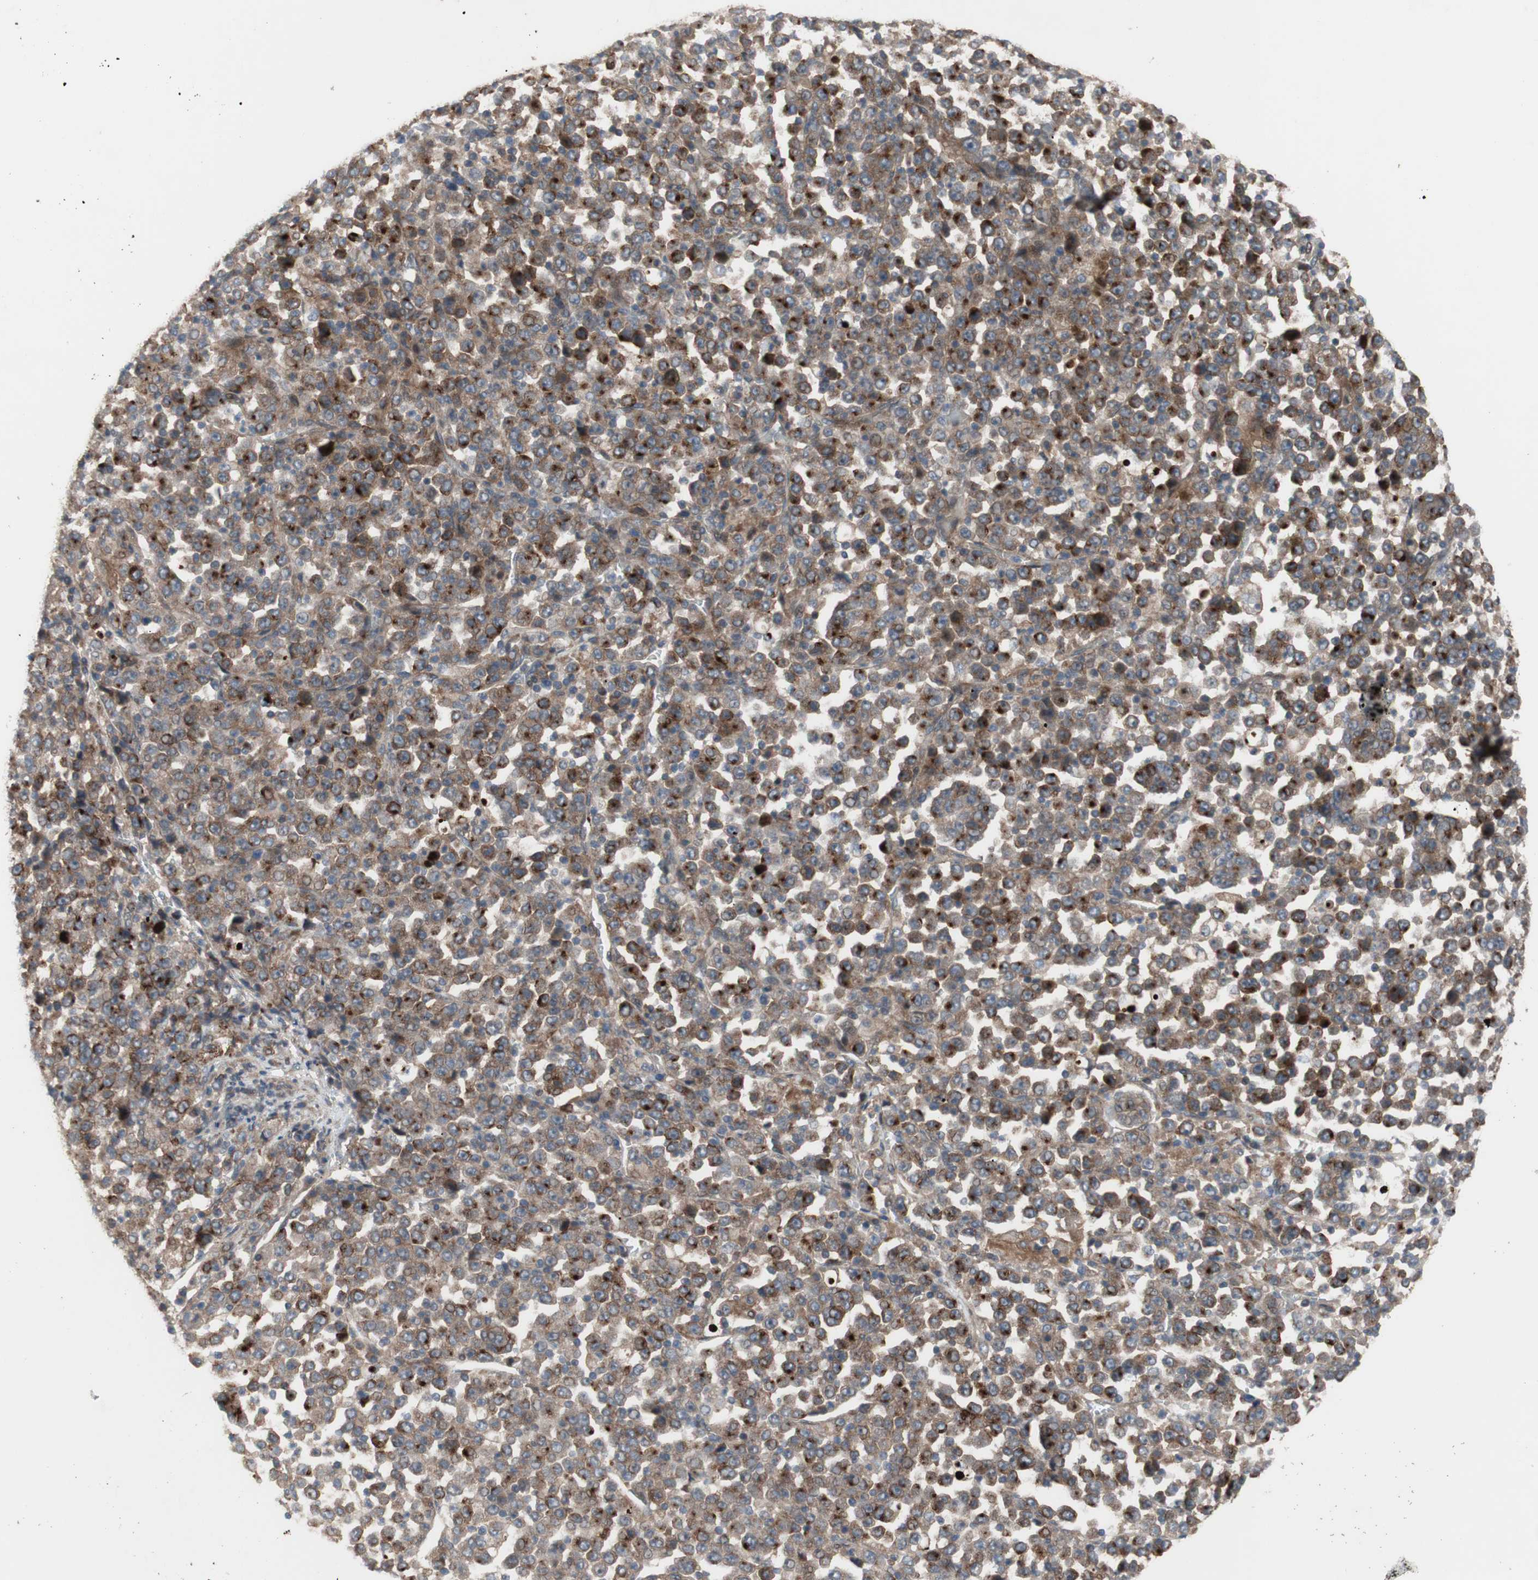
{"staining": {"intensity": "strong", "quantity": ">75%", "location": "cytoplasmic/membranous"}, "tissue": "stomach cancer", "cell_type": "Tumor cells", "image_type": "cancer", "snomed": [{"axis": "morphology", "description": "Normal tissue, NOS"}, {"axis": "morphology", "description": "Adenocarcinoma, NOS"}, {"axis": "topography", "description": "Stomach, upper"}, {"axis": "topography", "description": "Stomach"}], "caption": "Immunohistochemistry (IHC) (DAB) staining of human stomach adenocarcinoma reveals strong cytoplasmic/membranous protein expression in about >75% of tumor cells.", "gene": "OAZ1", "patient": {"sex": "male", "age": 59}}